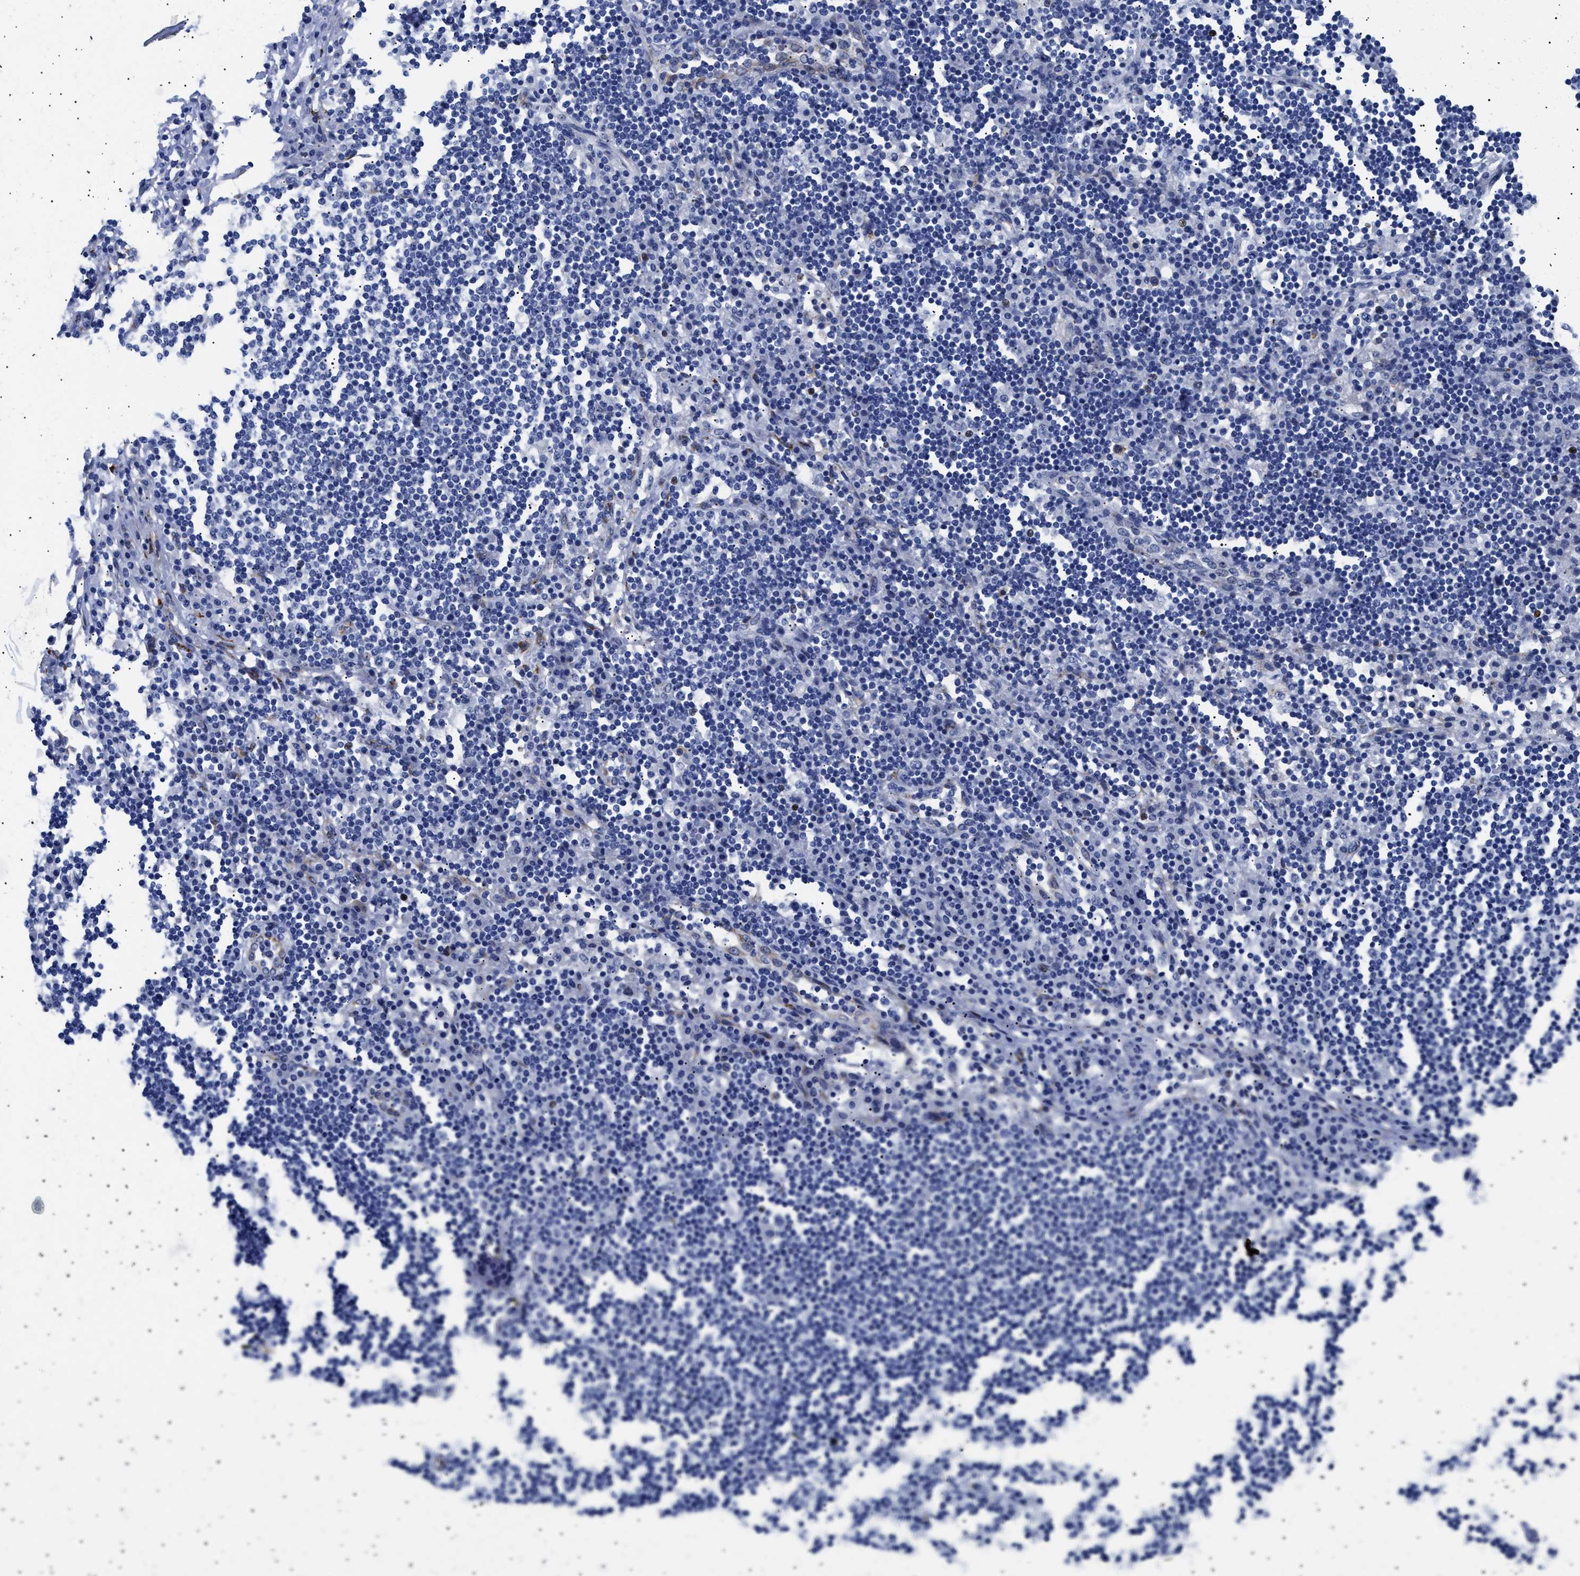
{"staining": {"intensity": "negative", "quantity": "none", "location": "none"}, "tissue": "lymph node", "cell_type": "Germinal center cells", "image_type": "normal", "snomed": [{"axis": "morphology", "description": "Normal tissue, NOS"}, {"axis": "topography", "description": "Lymph node"}], "caption": "Immunohistochemistry of normal human lymph node displays no staining in germinal center cells. (Immunohistochemistry, brightfield microscopy, high magnification).", "gene": "HEMGN", "patient": {"sex": "female", "age": 53}}